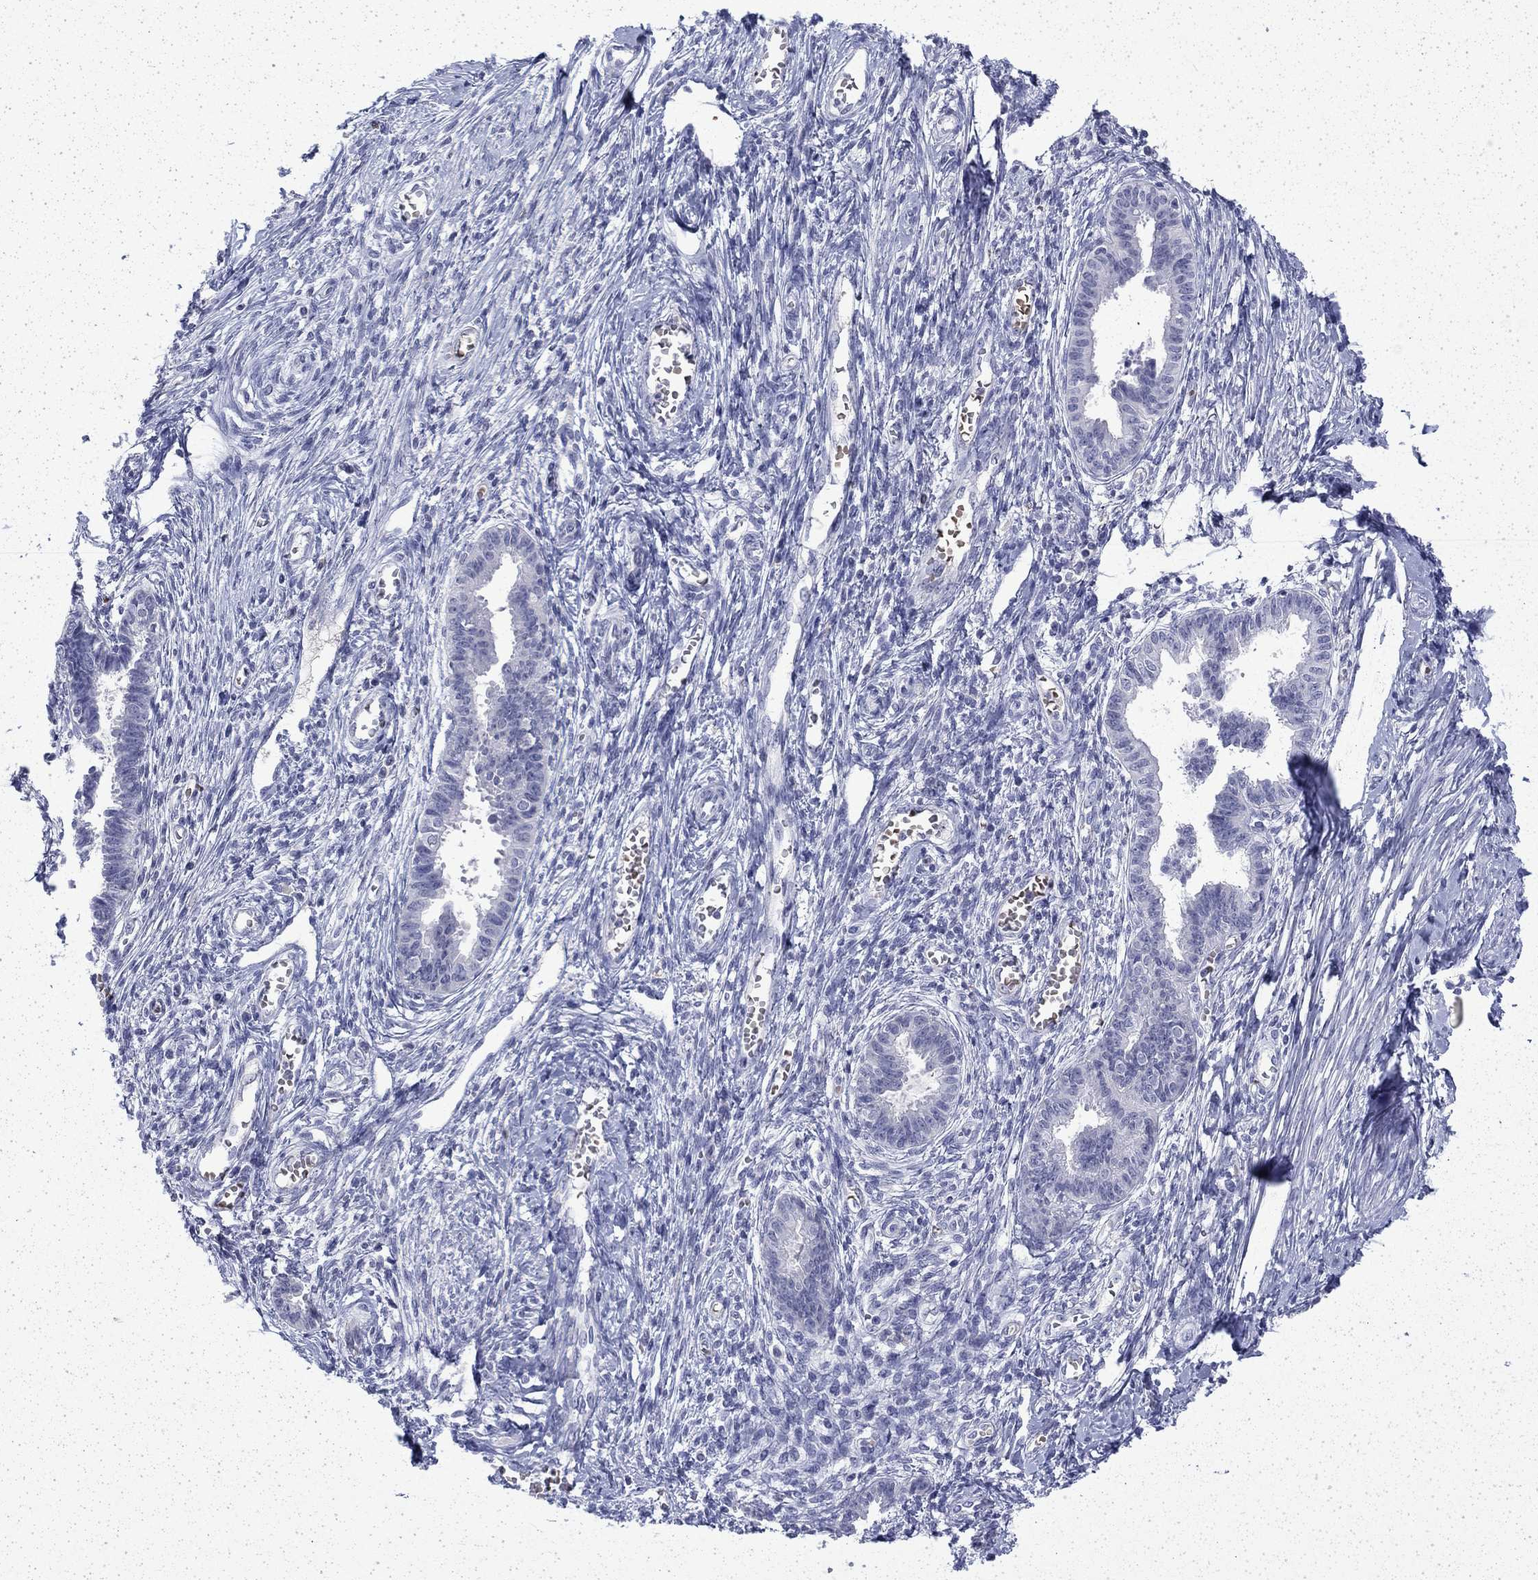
{"staining": {"intensity": "negative", "quantity": "none", "location": "none"}, "tissue": "endometrium", "cell_type": "Cells in endometrial stroma", "image_type": "normal", "snomed": [{"axis": "morphology", "description": "Normal tissue, NOS"}, {"axis": "topography", "description": "Cervix"}, {"axis": "topography", "description": "Endometrium"}], "caption": "Image shows no protein positivity in cells in endometrial stroma of normal endometrium. Brightfield microscopy of immunohistochemistry (IHC) stained with DAB (3,3'-diaminobenzidine) (brown) and hematoxylin (blue), captured at high magnification.", "gene": "ENPP6", "patient": {"sex": "female", "age": 37}}